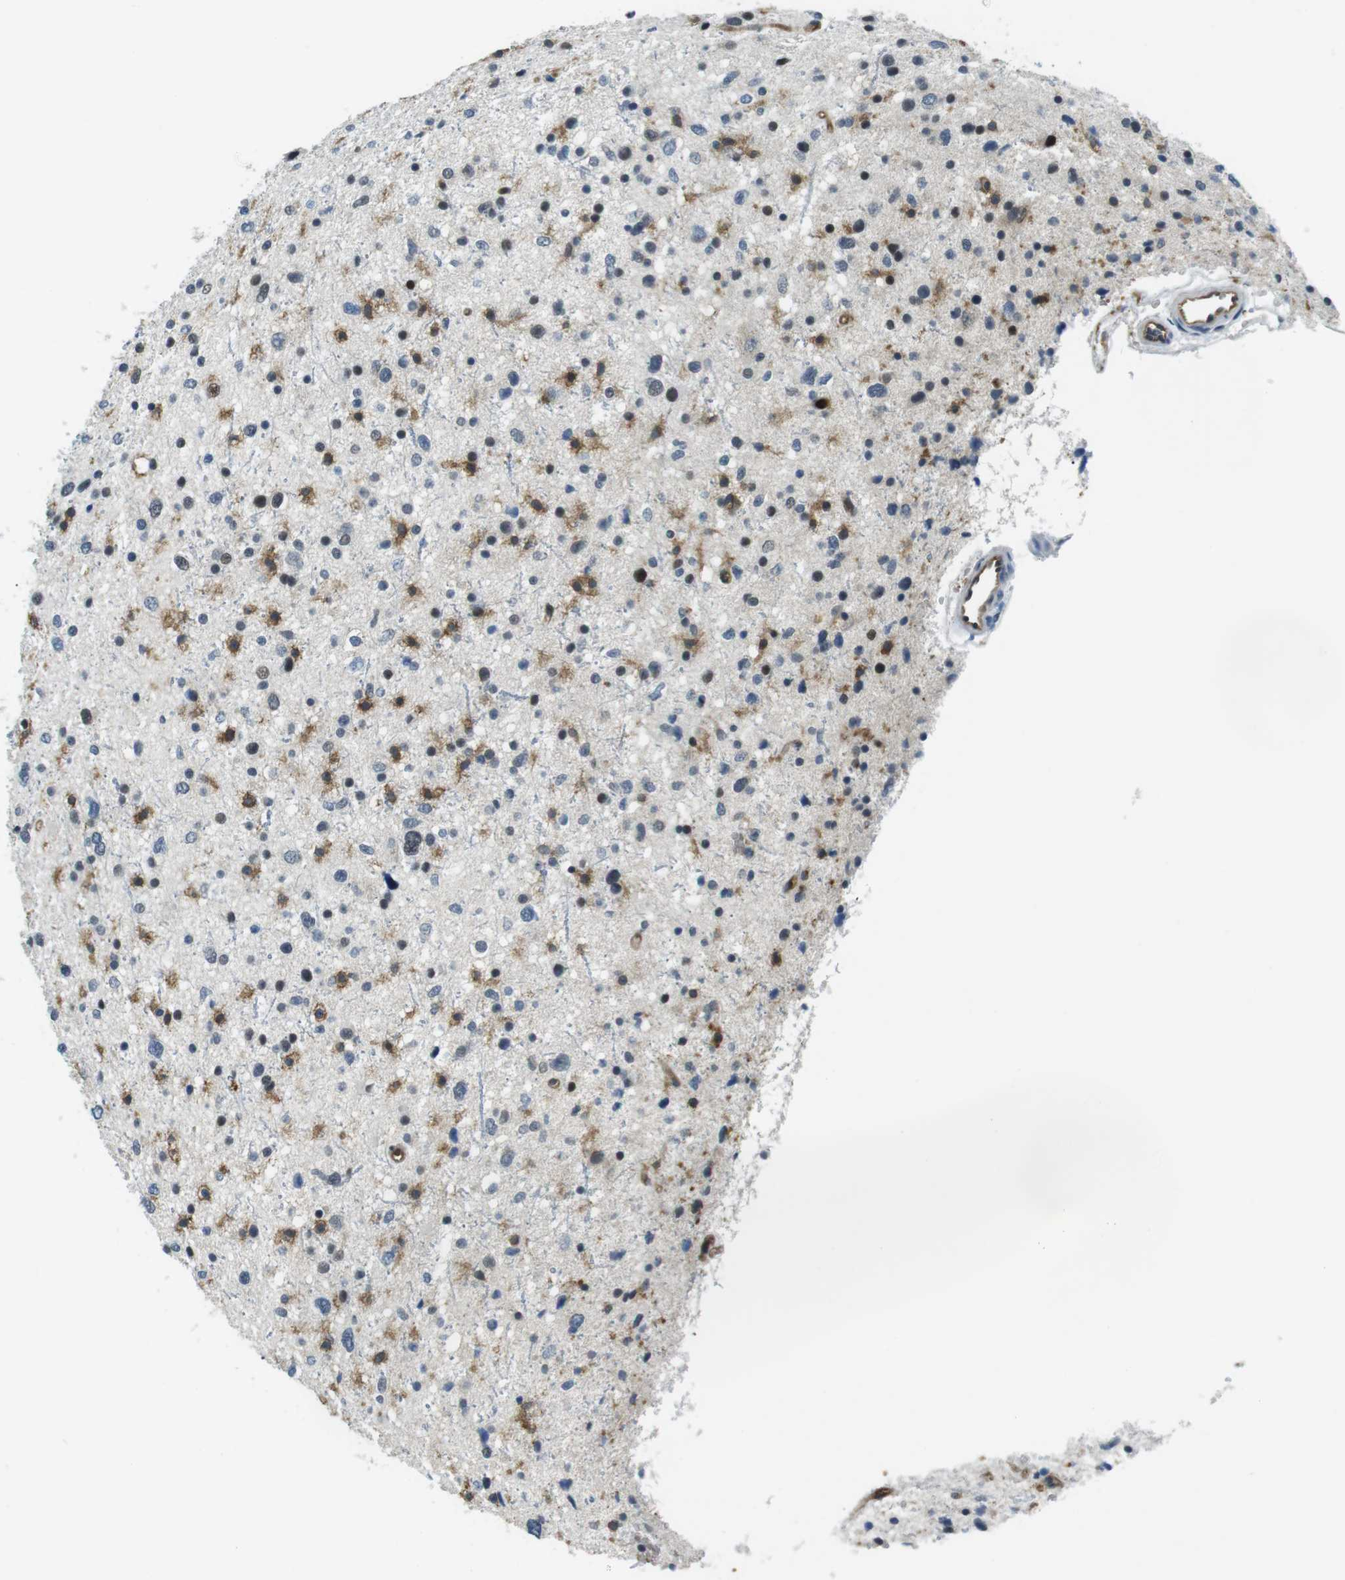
{"staining": {"intensity": "weak", "quantity": "<25%", "location": "nuclear"}, "tissue": "glioma", "cell_type": "Tumor cells", "image_type": "cancer", "snomed": [{"axis": "morphology", "description": "Glioma, malignant, Low grade"}, {"axis": "topography", "description": "Brain"}], "caption": "Glioma stained for a protein using immunohistochemistry (IHC) reveals no positivity tumor cells.", "gene": "STK10", "patient": {"sex": "female", "age": 37}}